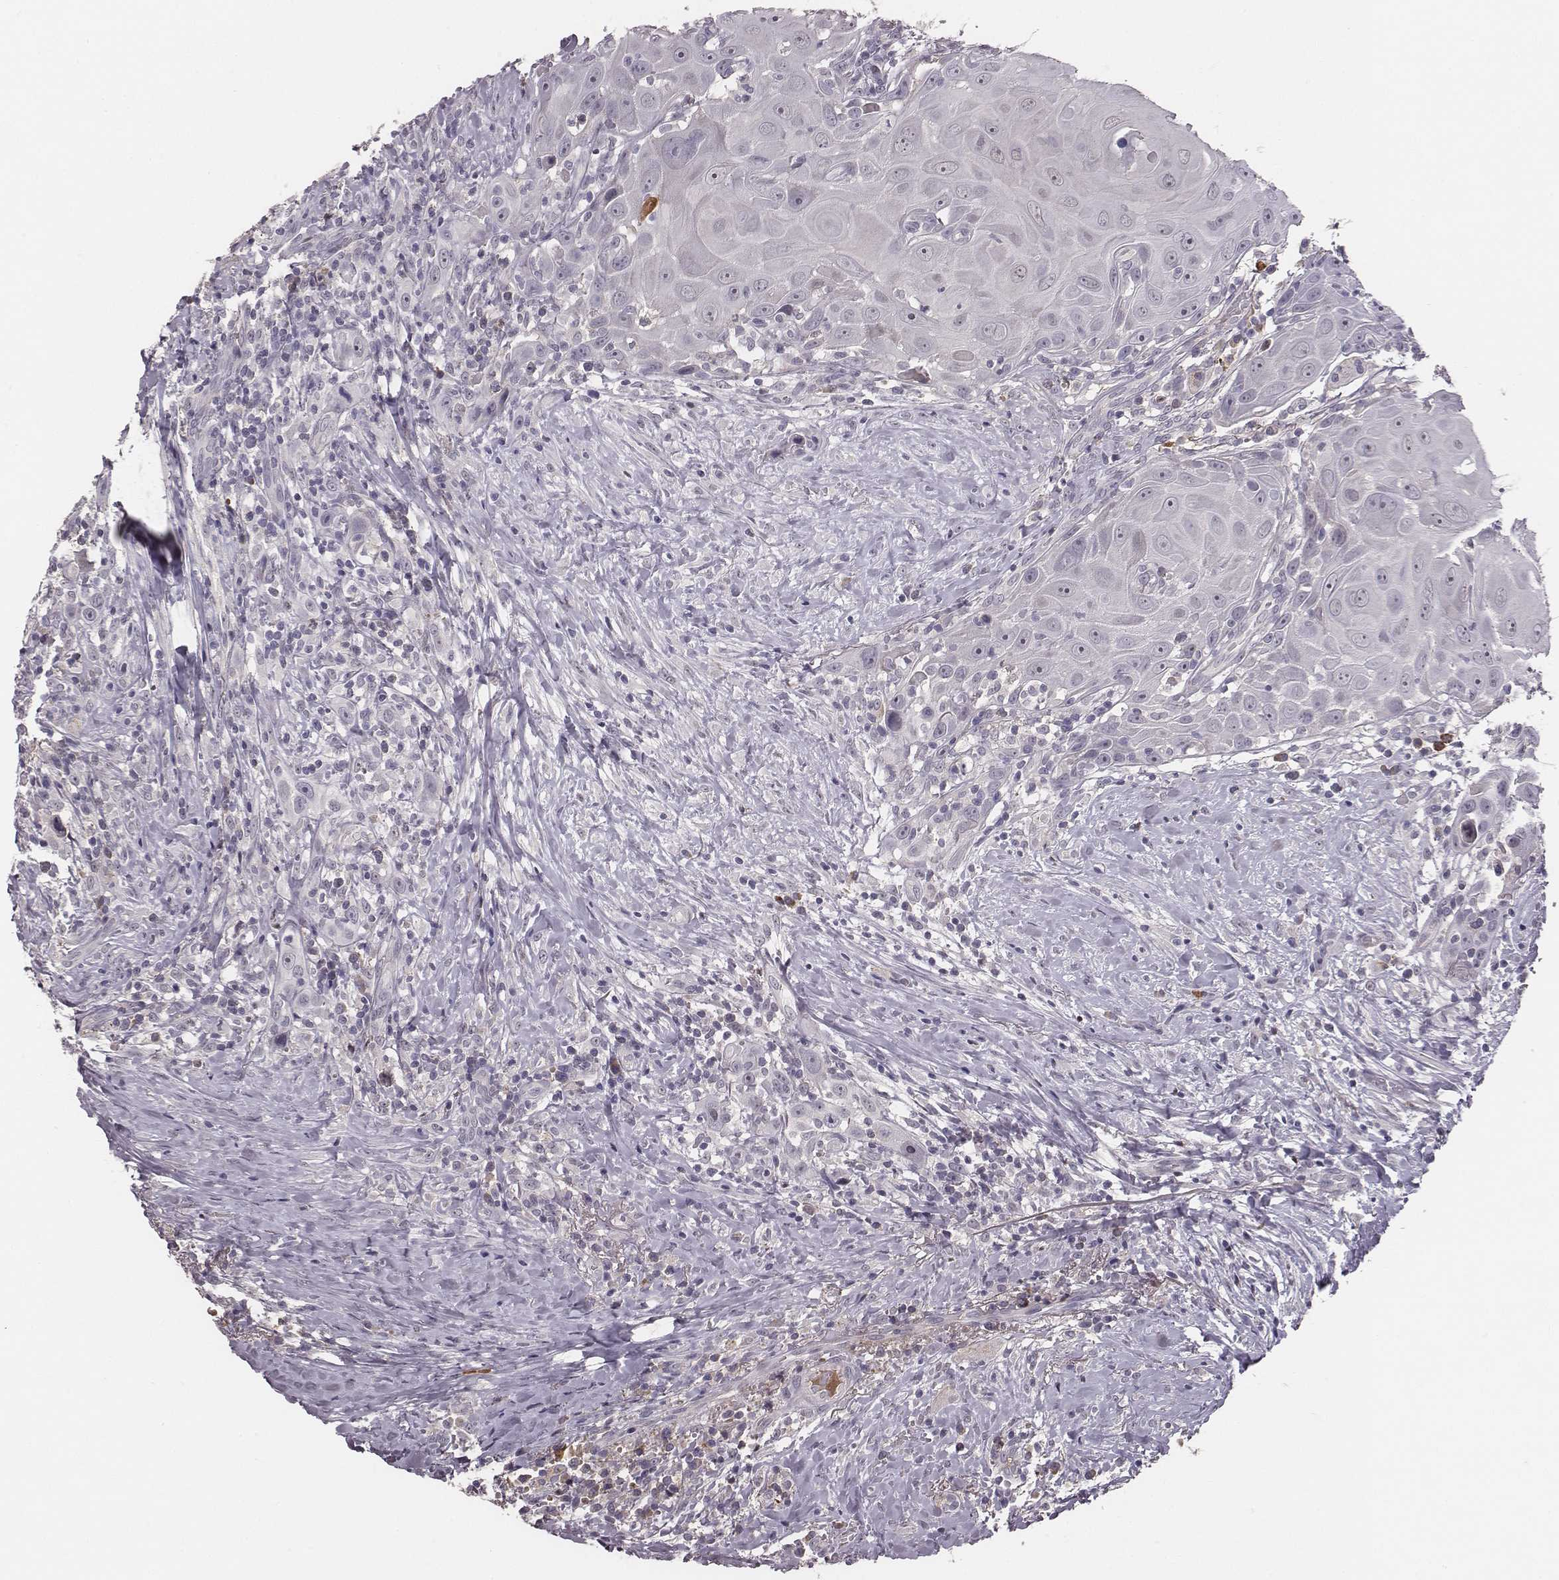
{"staining": {"intensity": "negative", "quantity": "none", "location": "none"}, "tissue": "head and neck cancer", "cell_type": "Tumor cells", "image_type": "cancer", "snomed": [{"axis": "morphology", "description": "Squamous cell carcinoma, NOS"}, {"axis": "topography", "description": "Head-Neck"}], "caption": "An immunohistochemistry (IHC) image of head and neck cancer is shown. There is no staining in tumor cells of head and neck cancer.", "gene": "SLC22A6", "patient": {"sex": "female", "age": 95}}